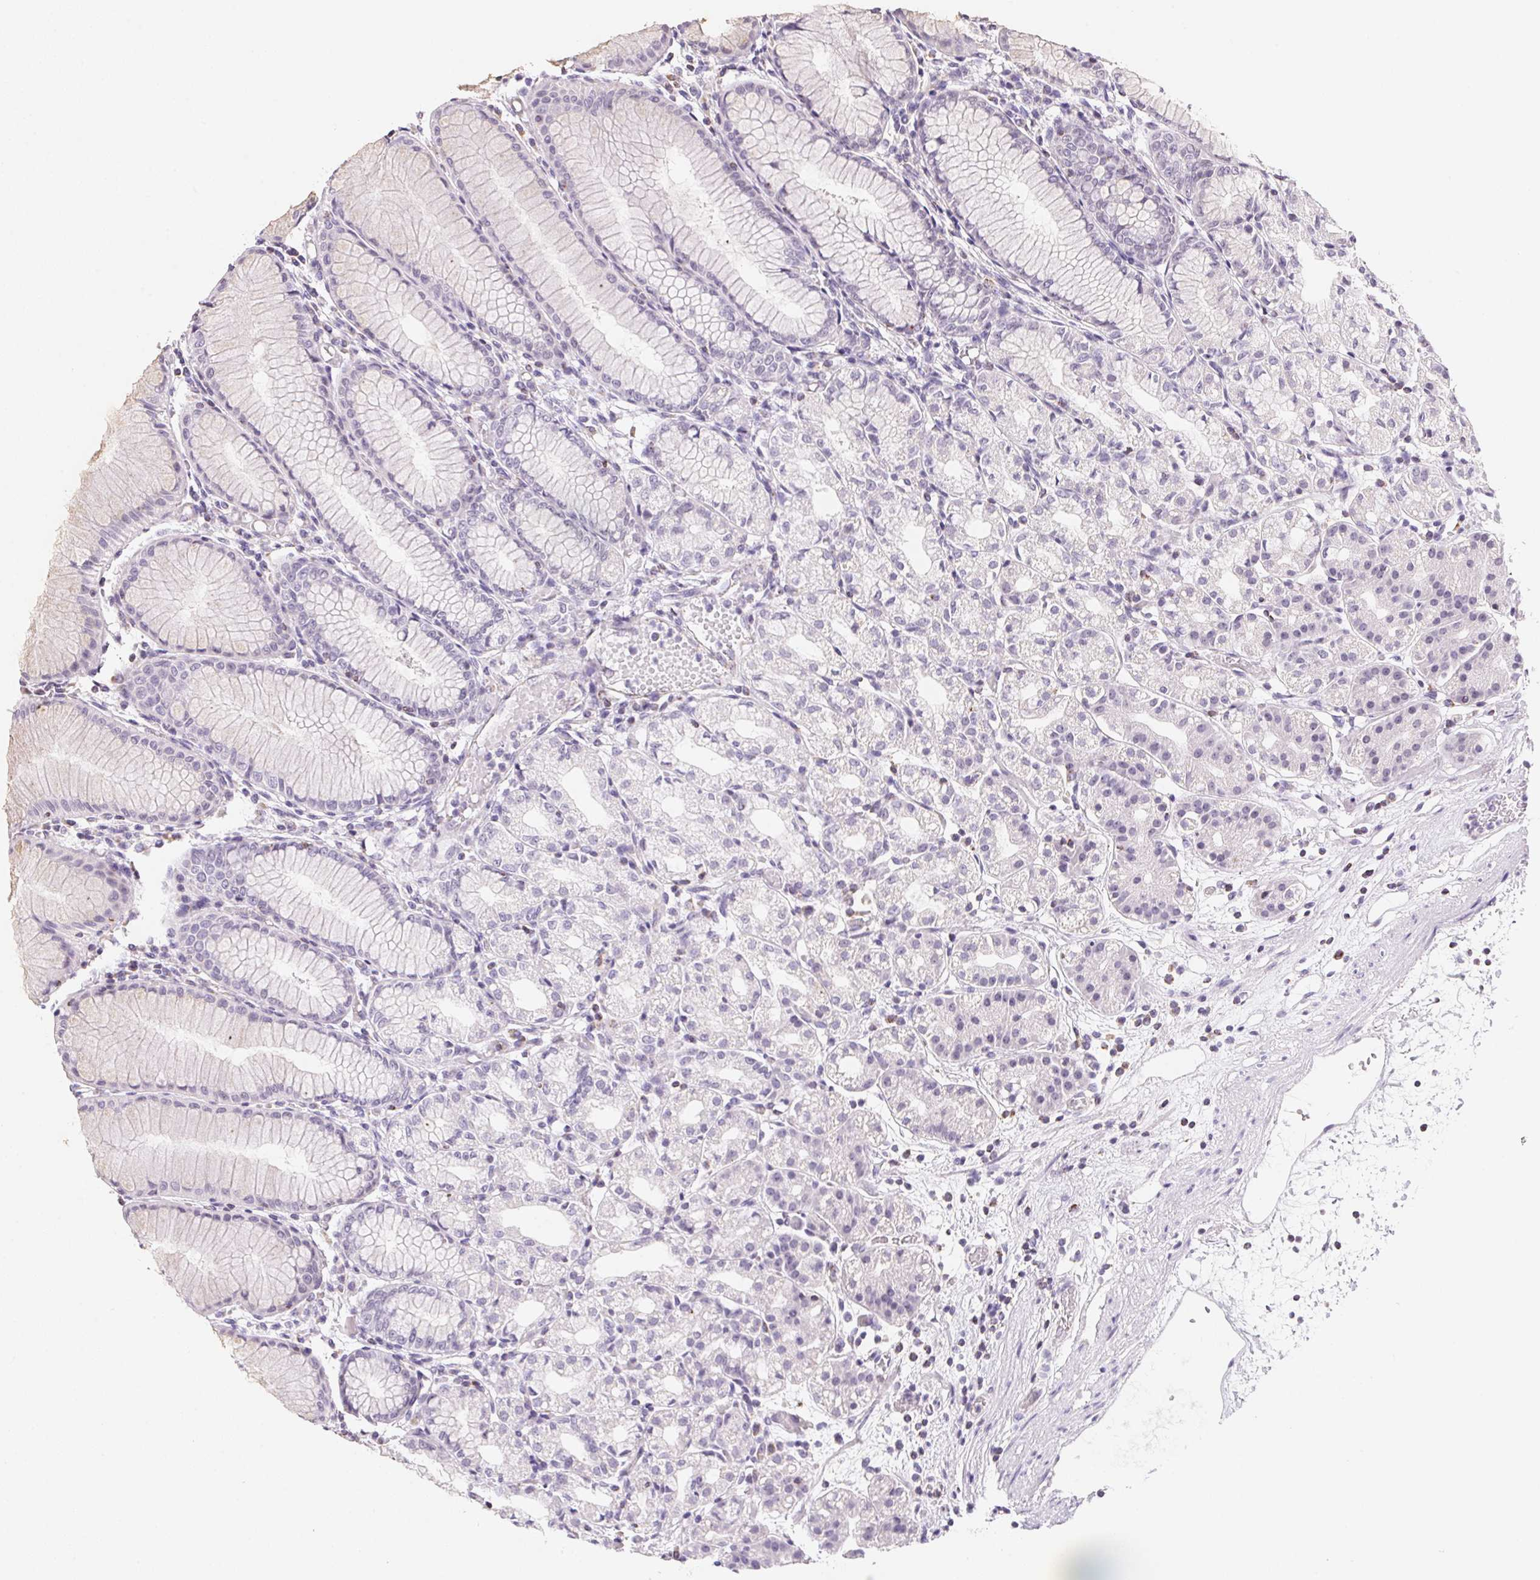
{"staining": {"intensity": "negative", "quantity": "none", "location": "none"}, "tissue": "stomach", "cell_type": "Glandular cells", "image_type": "normal", "snomed": [{"axis": "morphology", "description": "Normal tissue, NOS"}, {"axis": "topography", "description": "Stomach"}], "caption": "Immunohistochemistry photomicrograph of normal stomach: stomach stained with DAB (3,3'-diaminobenzidine) exhibits no significant protein staining in glandular cells.", "gene": "GIPC2", "patient": {"sex": "female", "age": 57}}